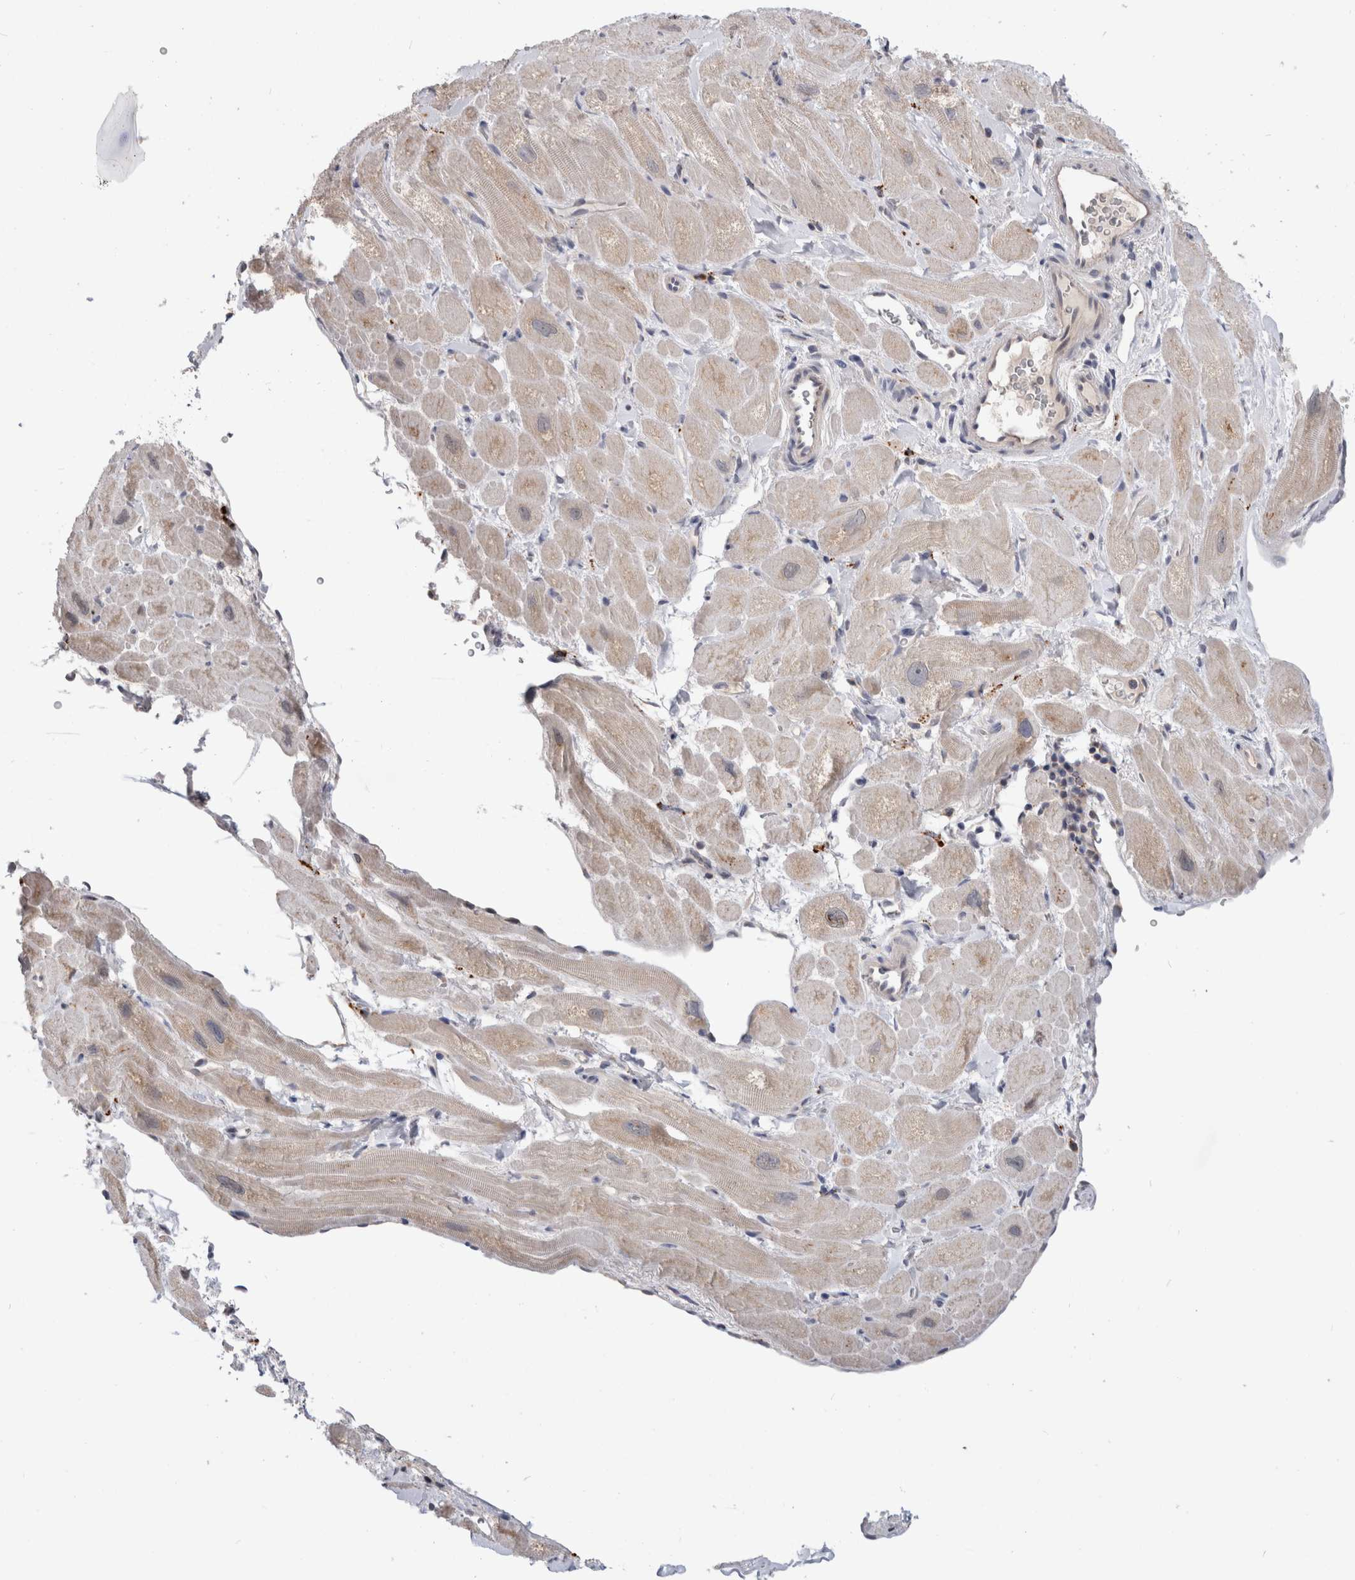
{"staining": {"intensity": "weak", "quantity": "25%-75%", "location": "cytoplasmic/membranous"}, "tissue": "heart muscle", "cell_type": "Cardiomyocytes", "image_type": "normal", "snomed": [{"axis": "morphology", "description": "Normal tissue, NOS"}, {"axis": "topography", "description": "Heart"}], "caption": "About 25%-75% of cardiomyocytes in unremarkable heart muscle reveal weak cytoplasmic/membranous protein staining as visualized by brown immunohistochemical staining.", "gene": "MRPL37", "patient": {"sex": "male", "age": 49}}